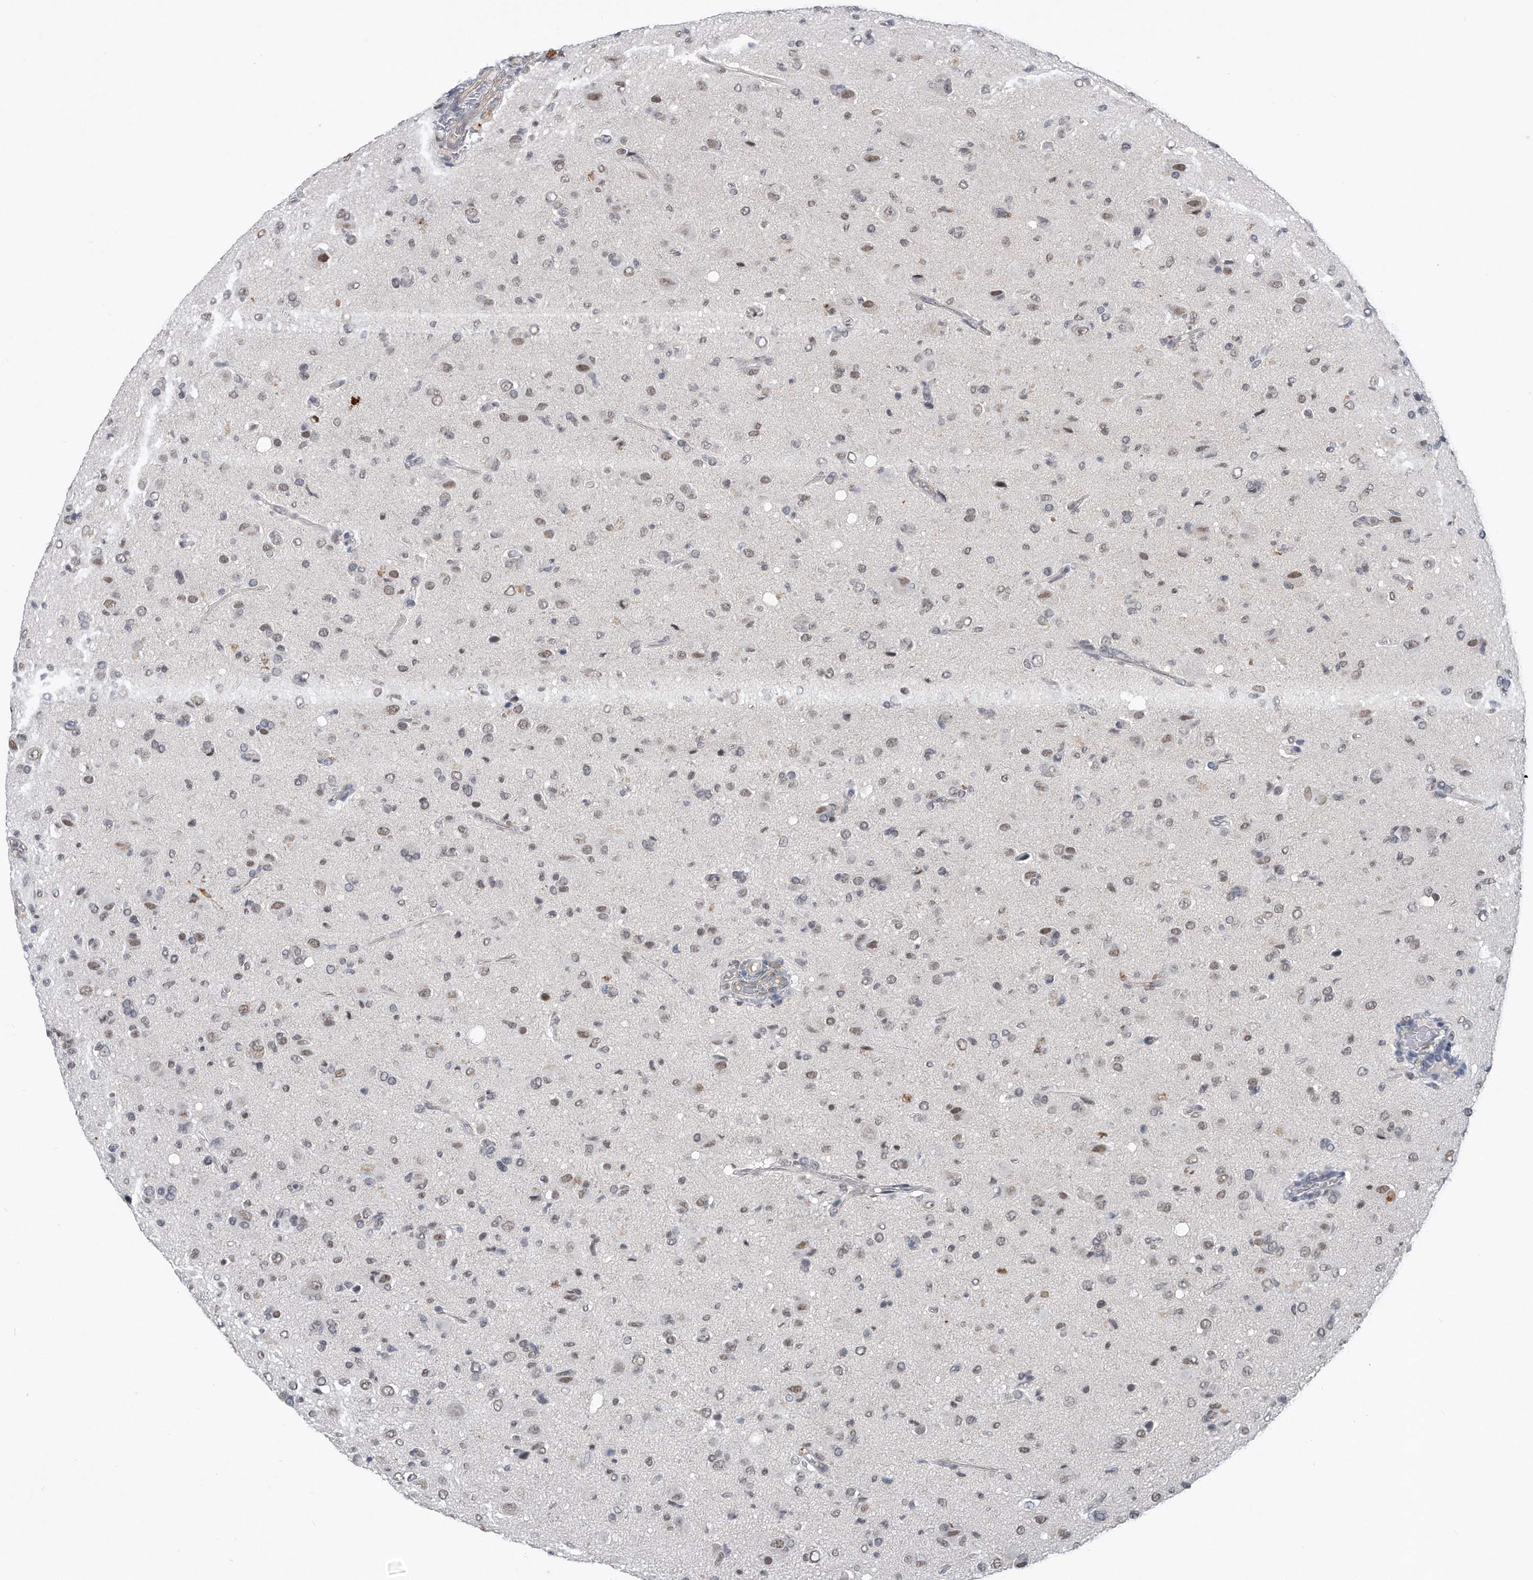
{"staining": {"intensity": "weak", "quantity": "25%-75%", "location": "nuclear"}, "tissue": "glioma", "cell_type": "Tumor cells", "image_type": "cancer", "snomed": [{"axis": "morphology", "description": "Glioma, malignant, High grade"}, {"axis": "topography", "description": "Brain"}], "caption": "Immunohistochemical staining of malignant glioma (high-grade) demonstrates weak nuclear protein staining in approximately 25%-75% of tumor cells. (IHC, brightfield microscopy, high magnification).", "gene": "TP53INP1", "patient": {"sex": "female", "age": 57}}